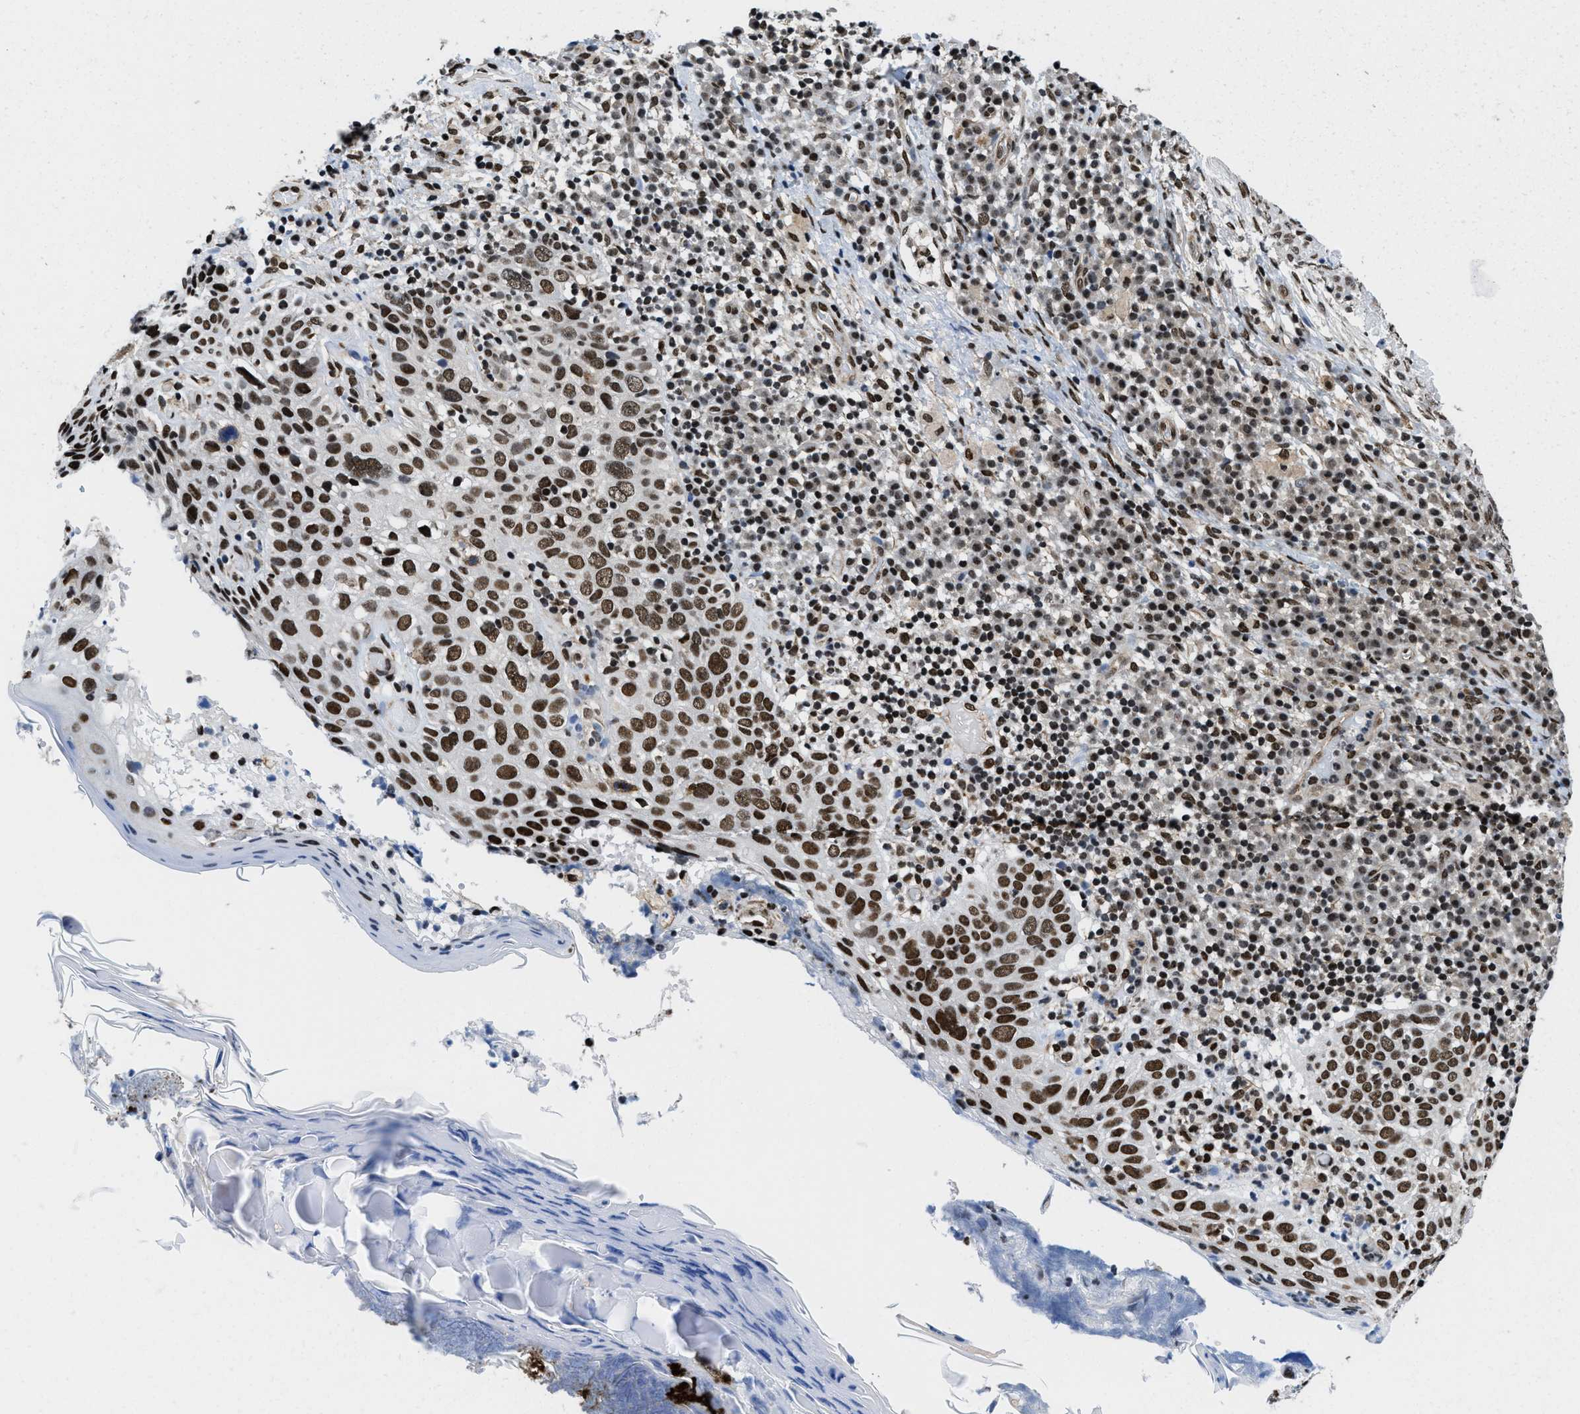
{"staining": {"intensity": "strong", "quantity": ">75%", "location": "nuclear"}, "tissue": "skin cancer", "cell_type": "Tumor cells", "image_type": "cancer", "snomed": [{"axis": "morphology", "description": "Squamous cell carcinoma in situ, NOS"}, {"axis": "morphology", "description": "Squamous cell carcinoma, NOS"}, {"axis": "topography", "description": "Skin"}], "caption": "A photomicrograph of skin cancer stained for a protein displays strong nuclear brown staining in tumor cells.", "gene": "SAFB", "patient": {"sex": "male", "age": 93}}